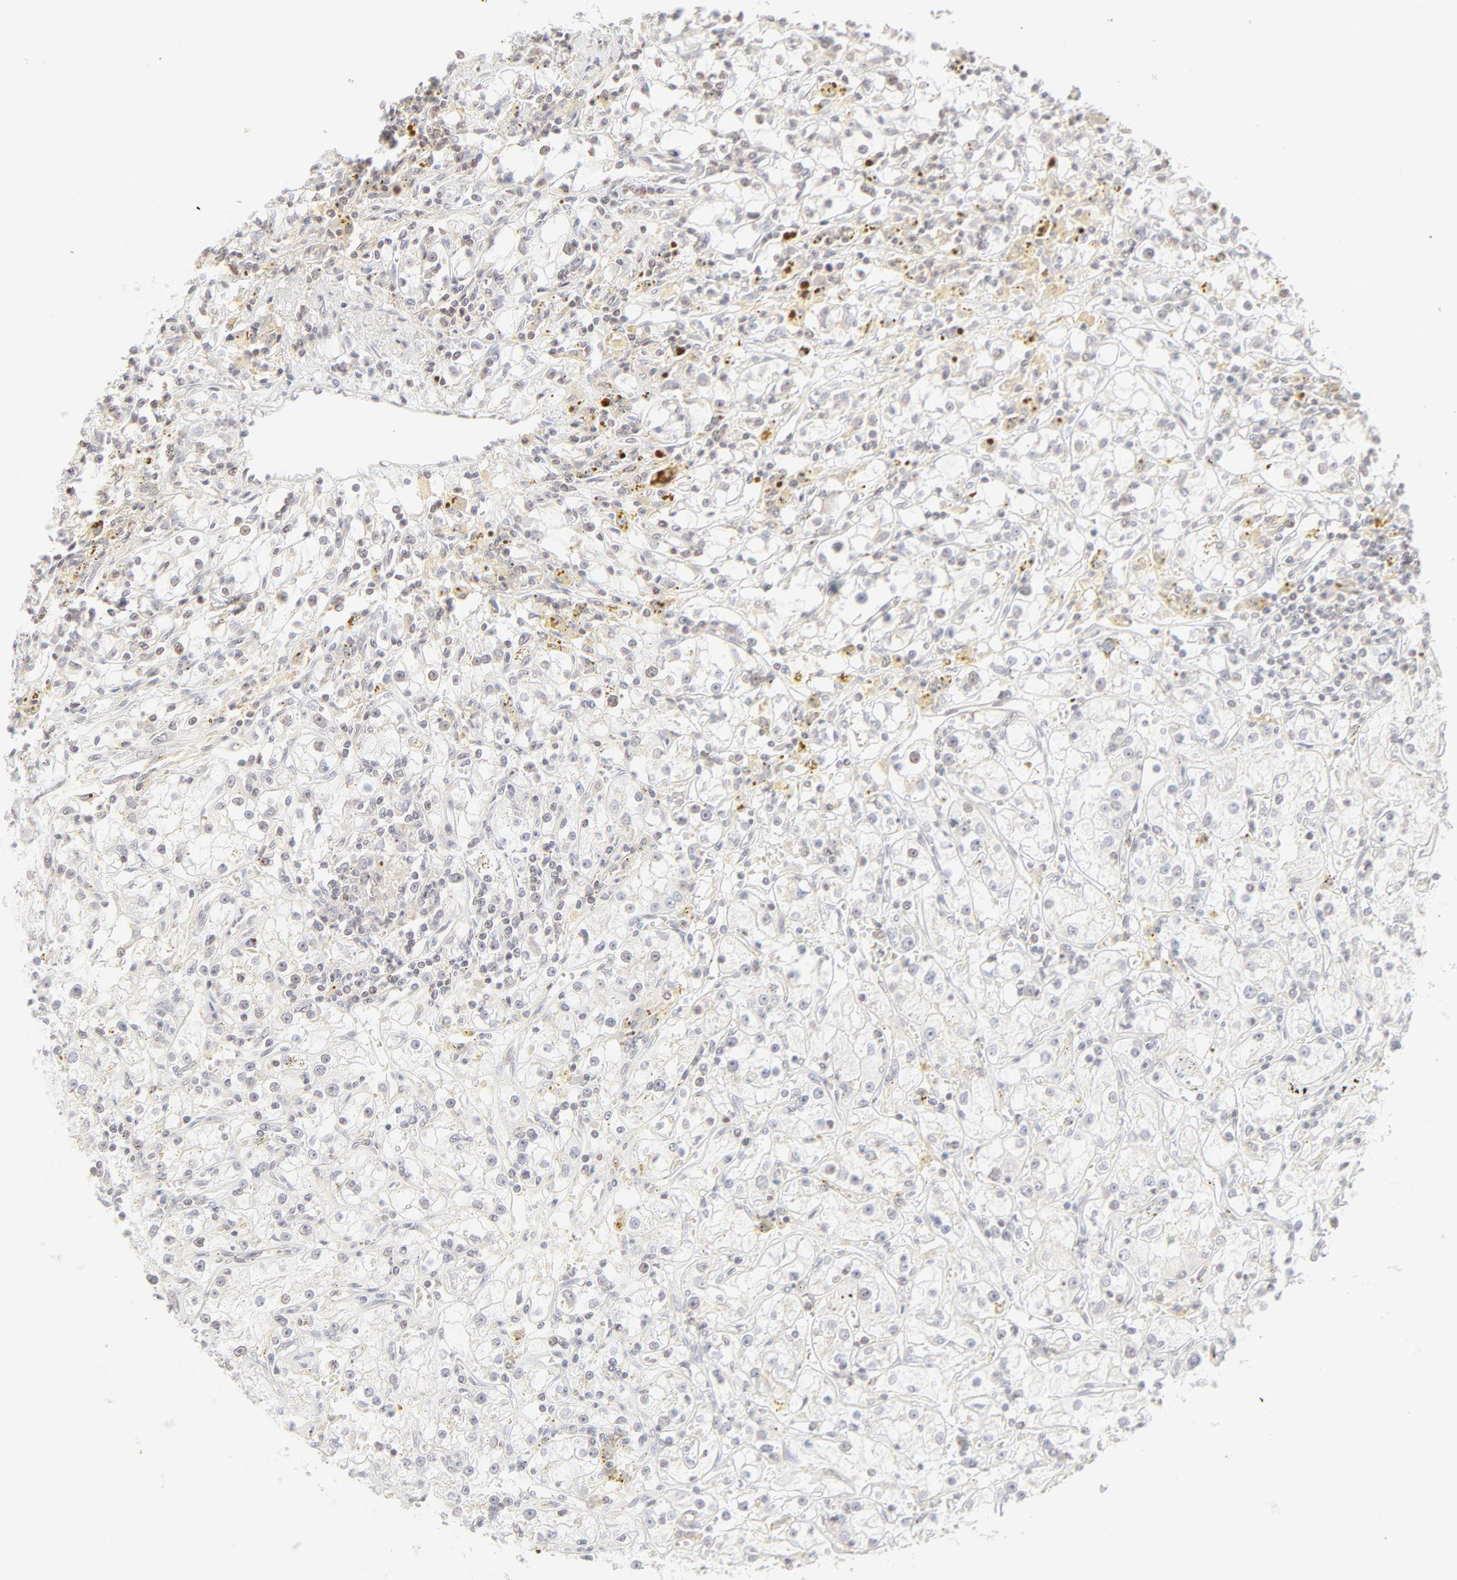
{"staining": {"intensity": "negative", "quantity": "none", "location": "none"}, "tissue": "renal cancer", "cell_type": "Tumor cells", "image_type": "cancer", "snomed": [{"axis": "morphology", "description": "Adenocarcinoma, NOS"}, {"axis": "topography", "description": "Kidney"}], "caption": "The histopathology image demonstrates no significant staining in tumor cells of adenocarcinoma (renal).", "gene": "PRKCB", "patient": {"sex": "male", "age": 56}}